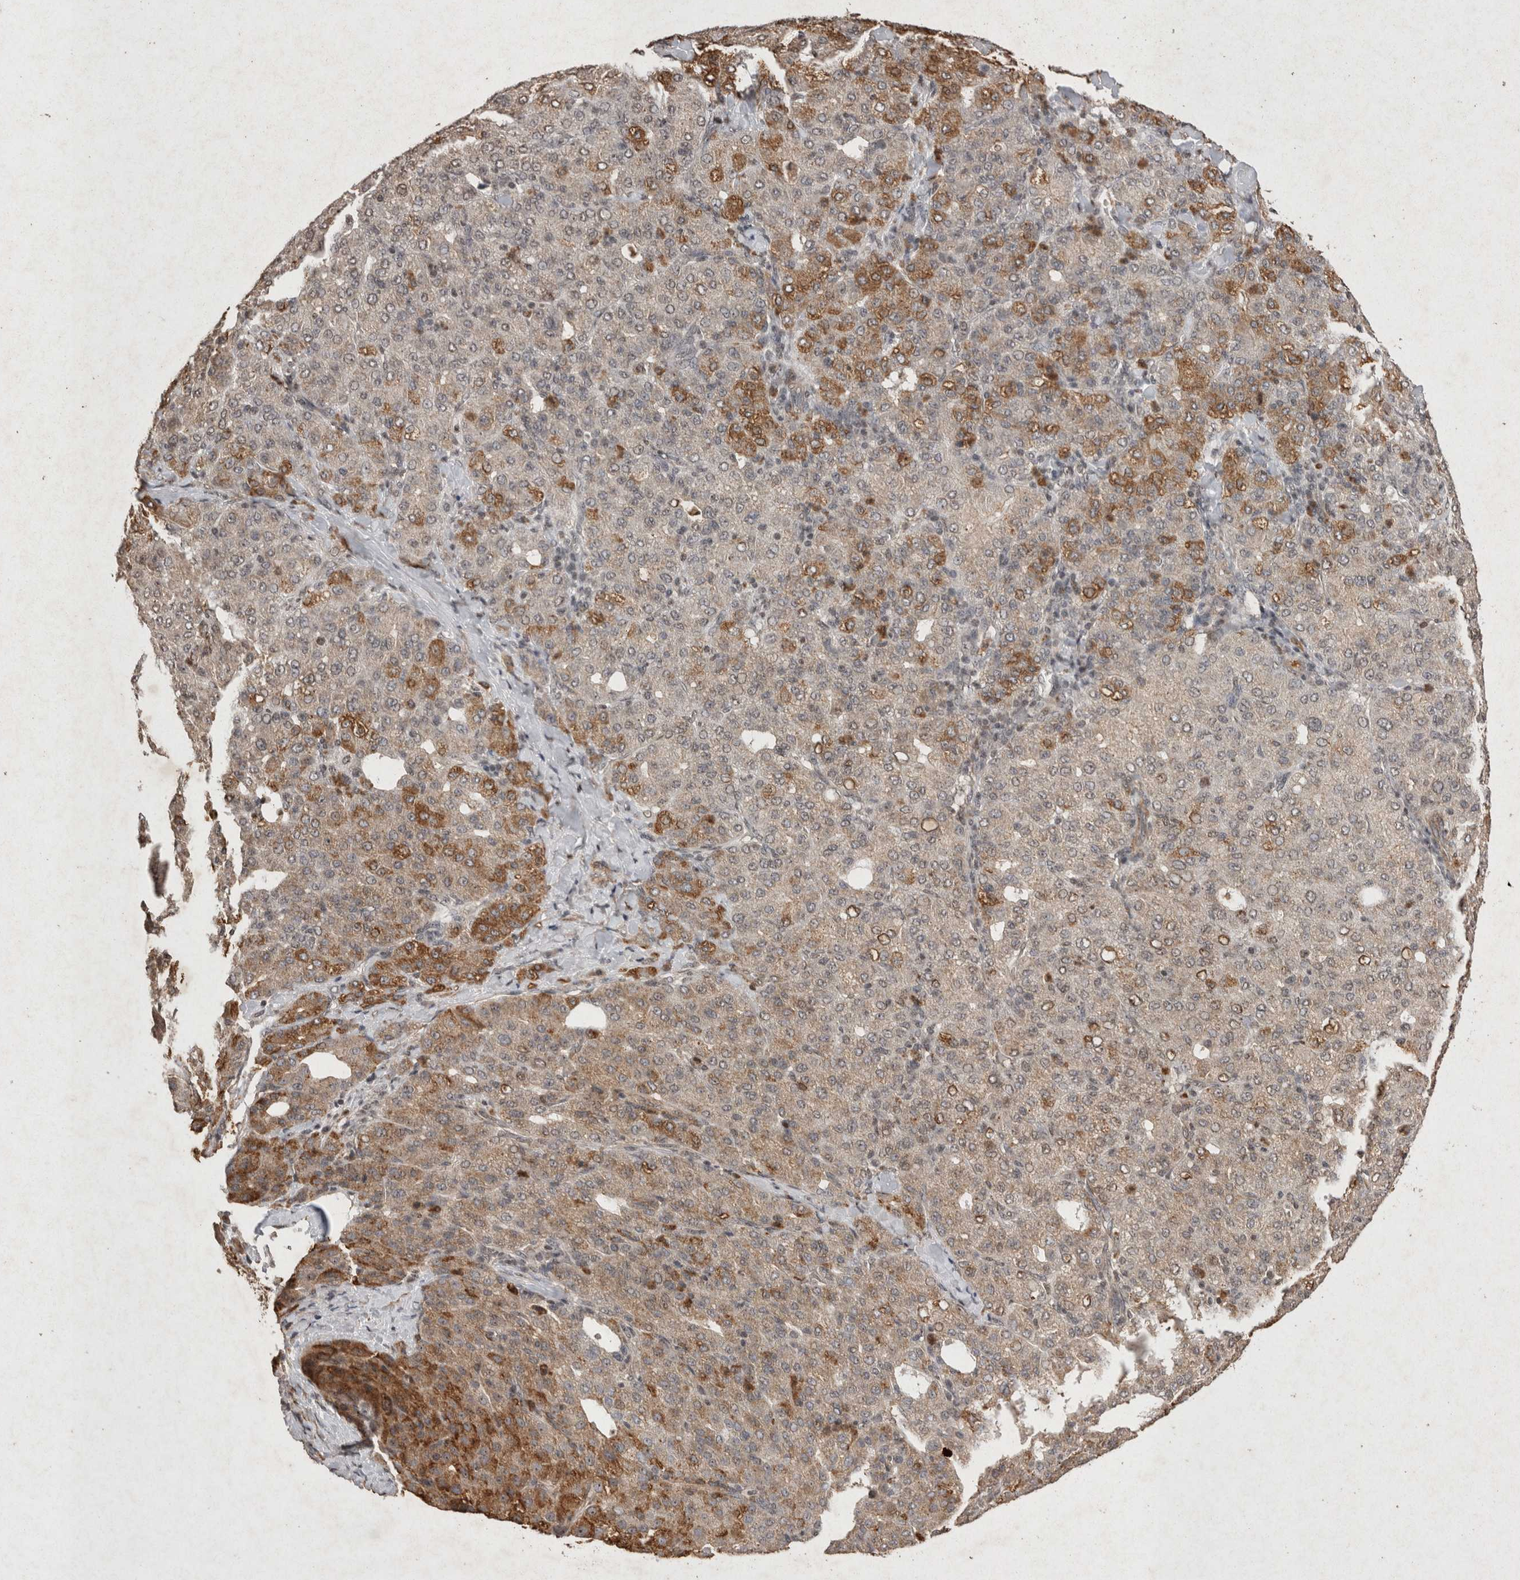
{"staining": {"intensity": "moderate", "quantity": "<25%", "location": "cytoplasmic/membranous,nuclear"}, "tissue": "liver cancer", "cell_type": "Tumor cells", "image_type": "cancer", "snomed": [{"axis": "morphology", "description": "Carcinoma, Hepatocellular, NOS"}, {"axis": "topography", "description": "Liver"}], "caption": "Immunohistochemical staining of liver cancer (hepatocellular carcinoma) demonstrates moderate cytoplasmic/membranous and nuclear protein expression in about <25% of tumor cells.", "gene": "STK11", "patient": {"sex": "male", "age": 65}}